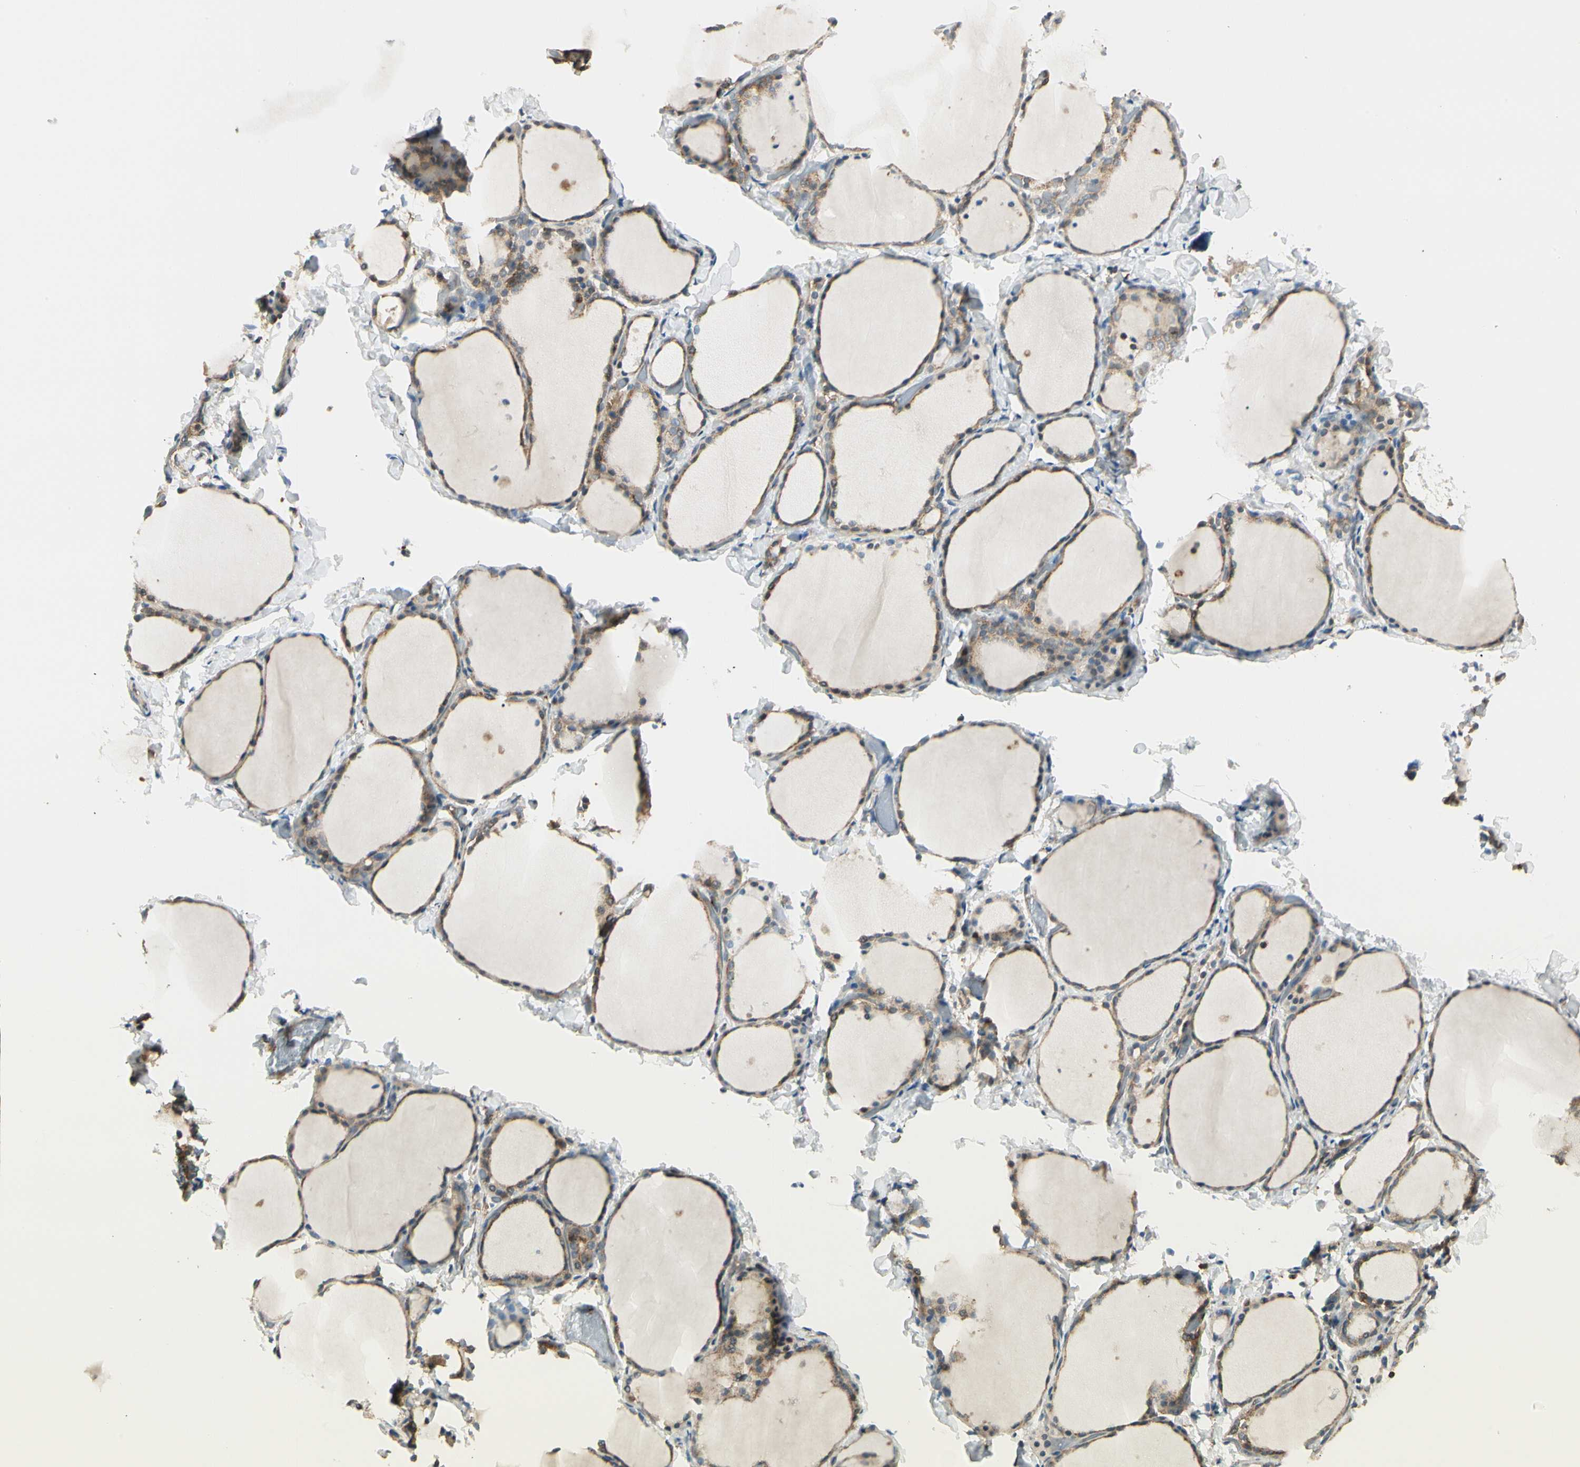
{"staining": {"intensity": "moderate", "quantity": ">75%", "location": "cytoplasmic/membranous"}, "tissue": "thyroid gland", "cell_type": "Glandular cells", "image_type": "normal", "snomed": [{"axis": "morphology", "description": "Normal tissue, NOS"}, {"axis": "morphology", "description": "Papillary adenocarcinoma, NOS"}, {"axis": "topography", "description": "Thyroid gland"}], "caption": "Thyroid gland stained for a protein (brown) demonstrates moderate cytoplasmic/membranous positive expression in about >75% of glandular cells.", "gene": "AGFG1", "patient": {"sex": "female", "age": 30}}